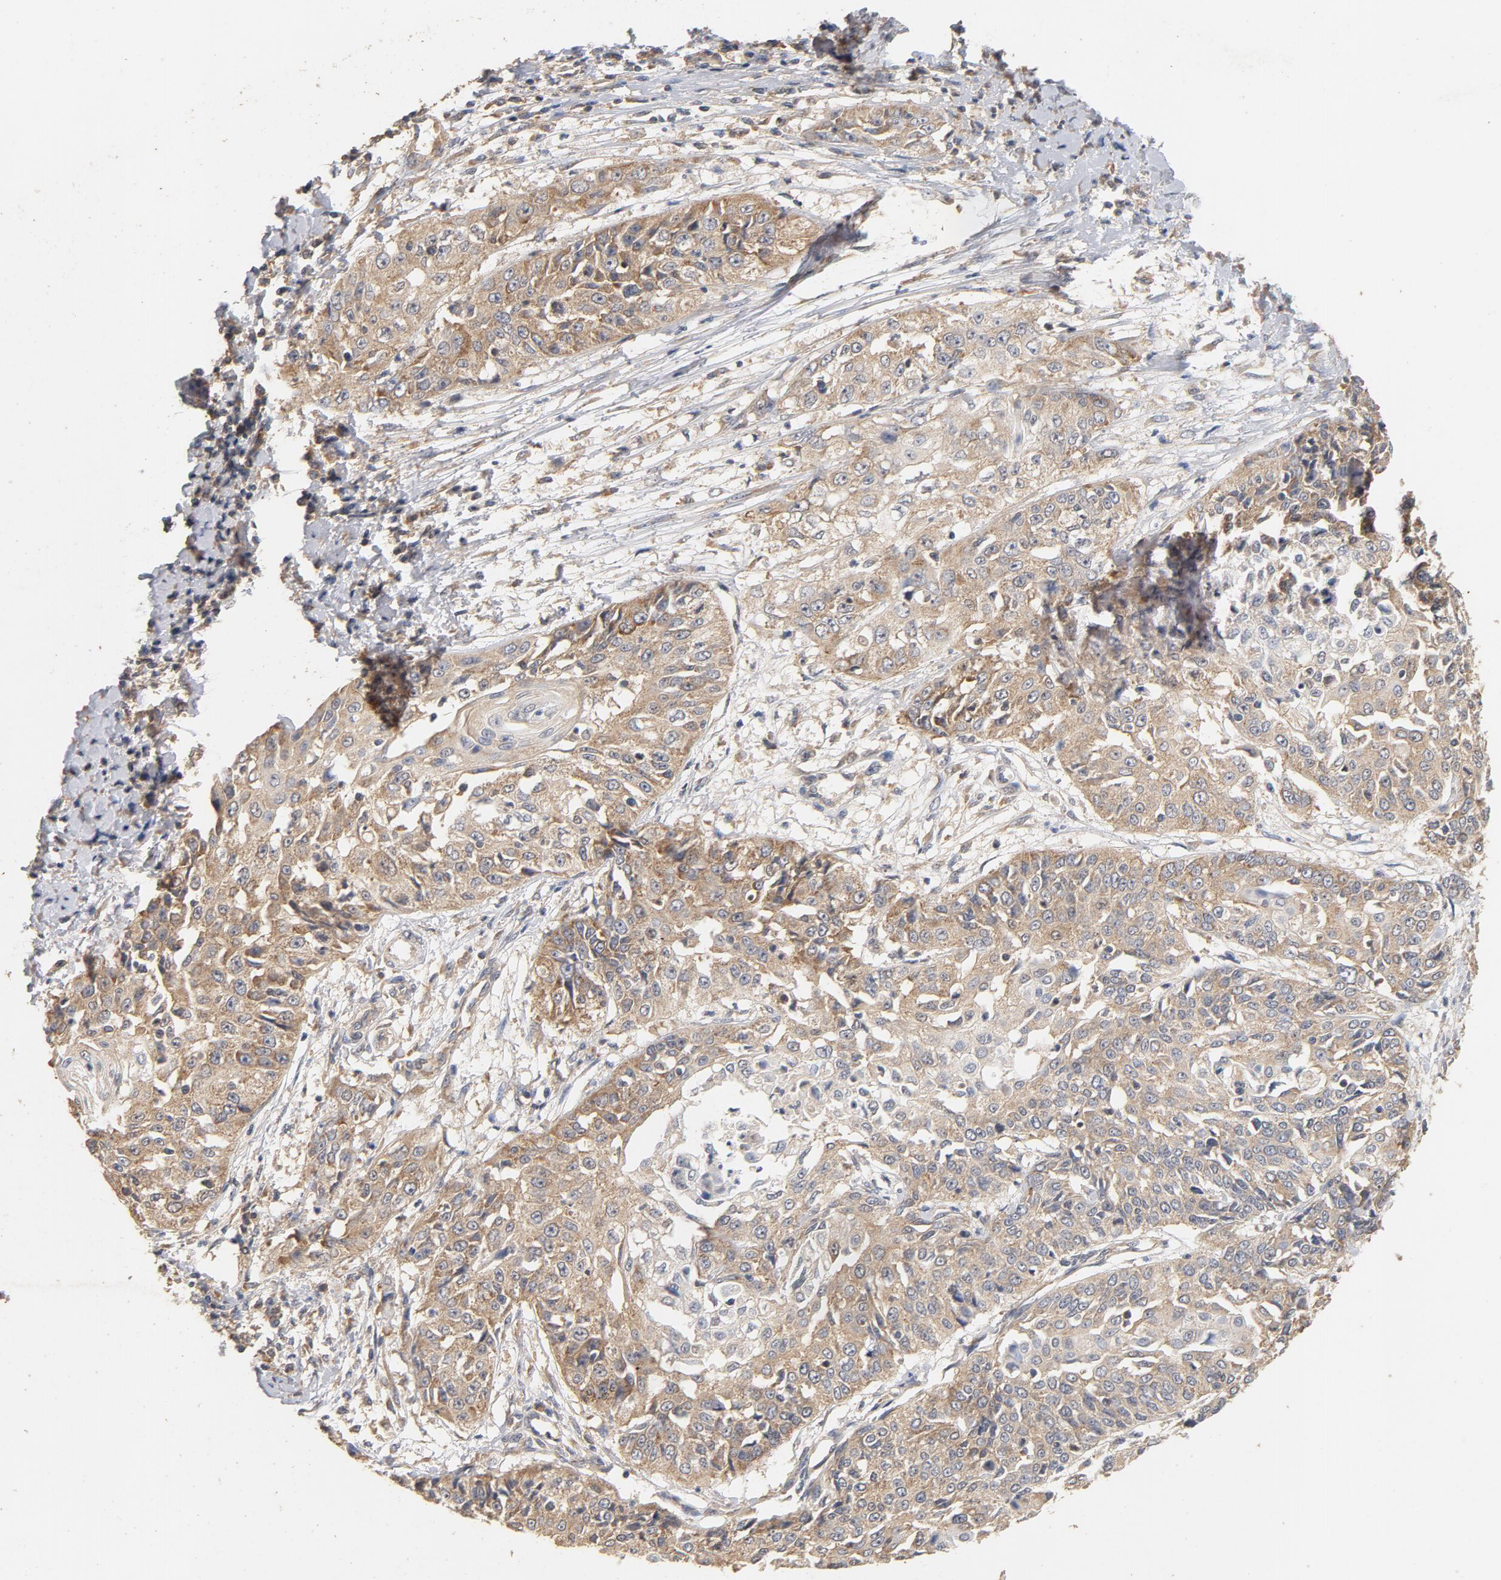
{"staining": {"intensity": "moderate", "quantity": ">75%", "location": "cytoplasmic/membranous"}, "tissue": "cervical cancer", "cell_type": "Tumor cells", "image_type": "cancer", "snomed": [{"axis": "morphology", "description": "Squamous cell carcinoma, NOS"}, {"axis": "topography", "description": "Cervix"}], "caption": "Brown immunohistochemical staining in cervical cancer exhibits moderate cytoplasmic/membranous staining in approximately >75% of tumor cells.", "gene": "DDX6", "patient": {"sex": "female", "age": 64}}